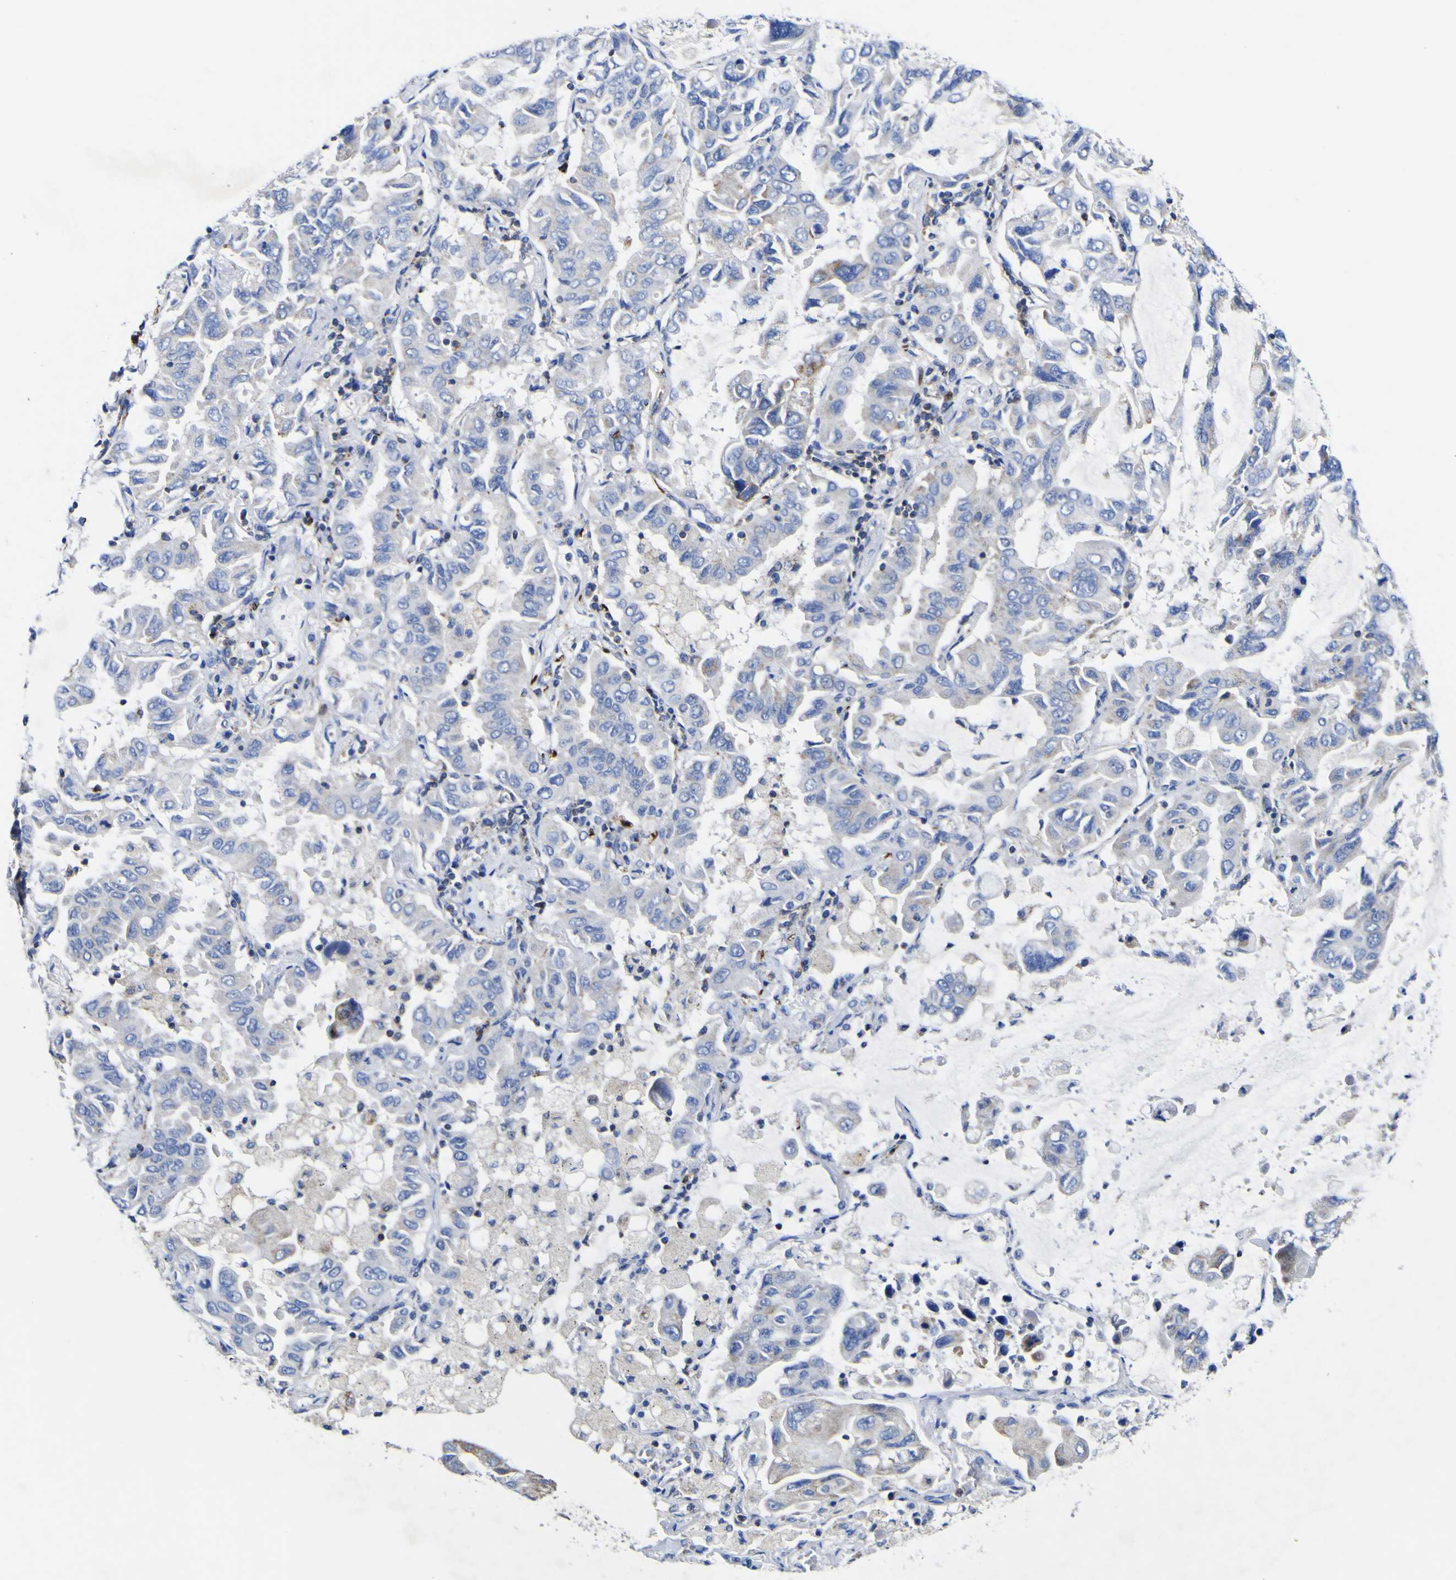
{"staining": {"intensity": "moderate", "quantity": "<25%", "location": "cytoplasmic/membranous"}, "tissue": "lung cancer", "cell_type": "Tumor cells", "image_type": "cancer", "snomed": [{"axis": "morphology", "description": "Adenocarcinoma, NOS"}, {"axis": "topography", "description": "Lung"}], "caption": "Human lung cancer stained with a protein marker reveals moderate staining in tumor cells.", "gene": "CCDC90B", "patient": {"sex": "male", "age": 64}}